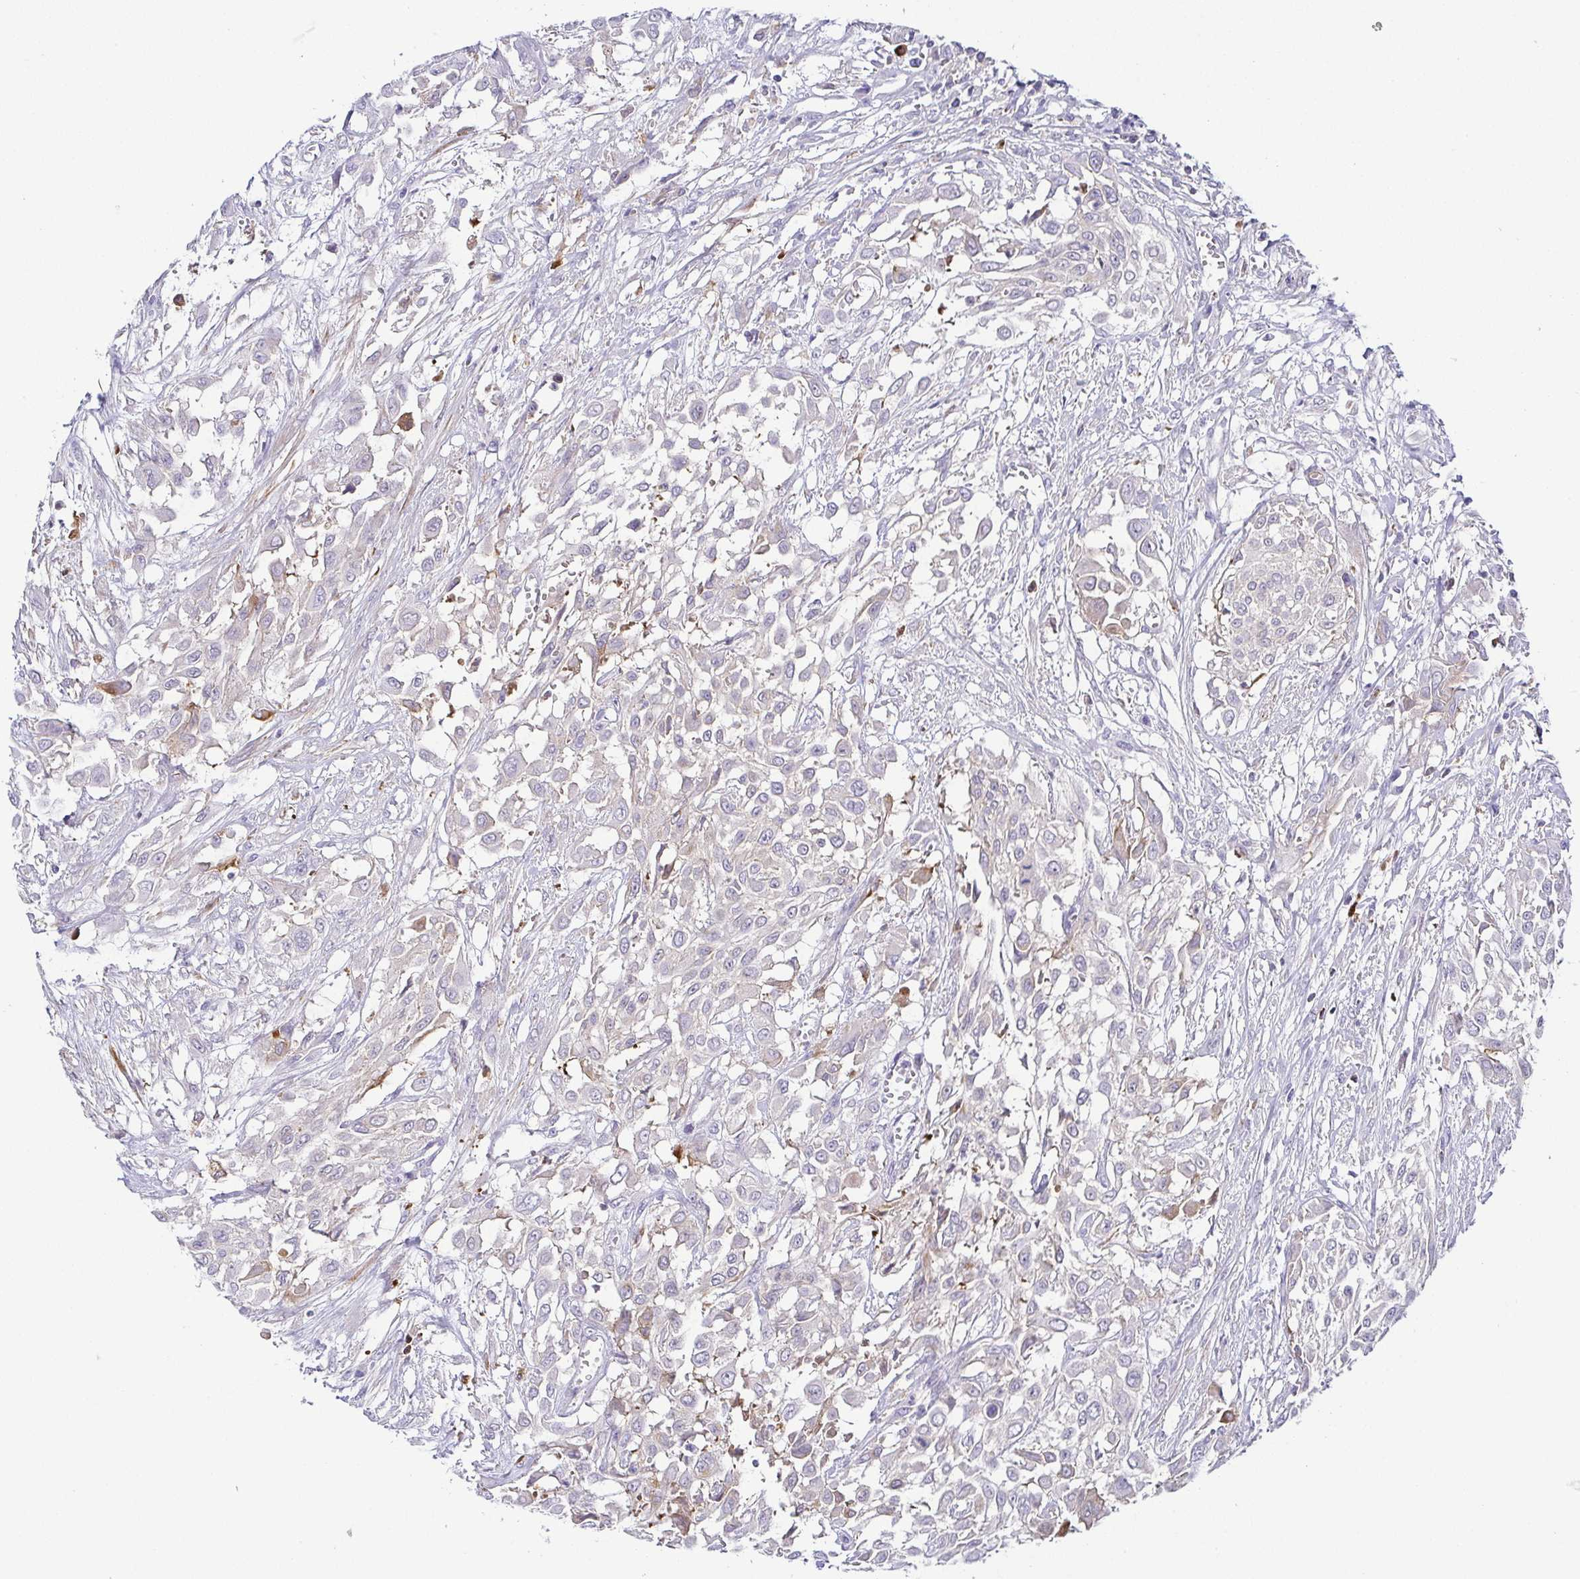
{"staining": {"intensity": "negative", "quantity": "none", "location": "none"}, "tissue": "urothelial cancer", "cell_type": "Tumor cells", "image_type": "cancer", "snomed": [{"axis": "morphology", "description": "Urothelial carcinoma, High grade"}, {"axis": "topography", "description": "Urinary bladder"}], "caption": "Tumor cells show no significant positivity in urothelial cancer. (Brightfield microscopy of DAB immunohistochemistry (IHC) at high magnification).", "gene": "RNASE7", "patient": {"sex": "male", "age": 57}}